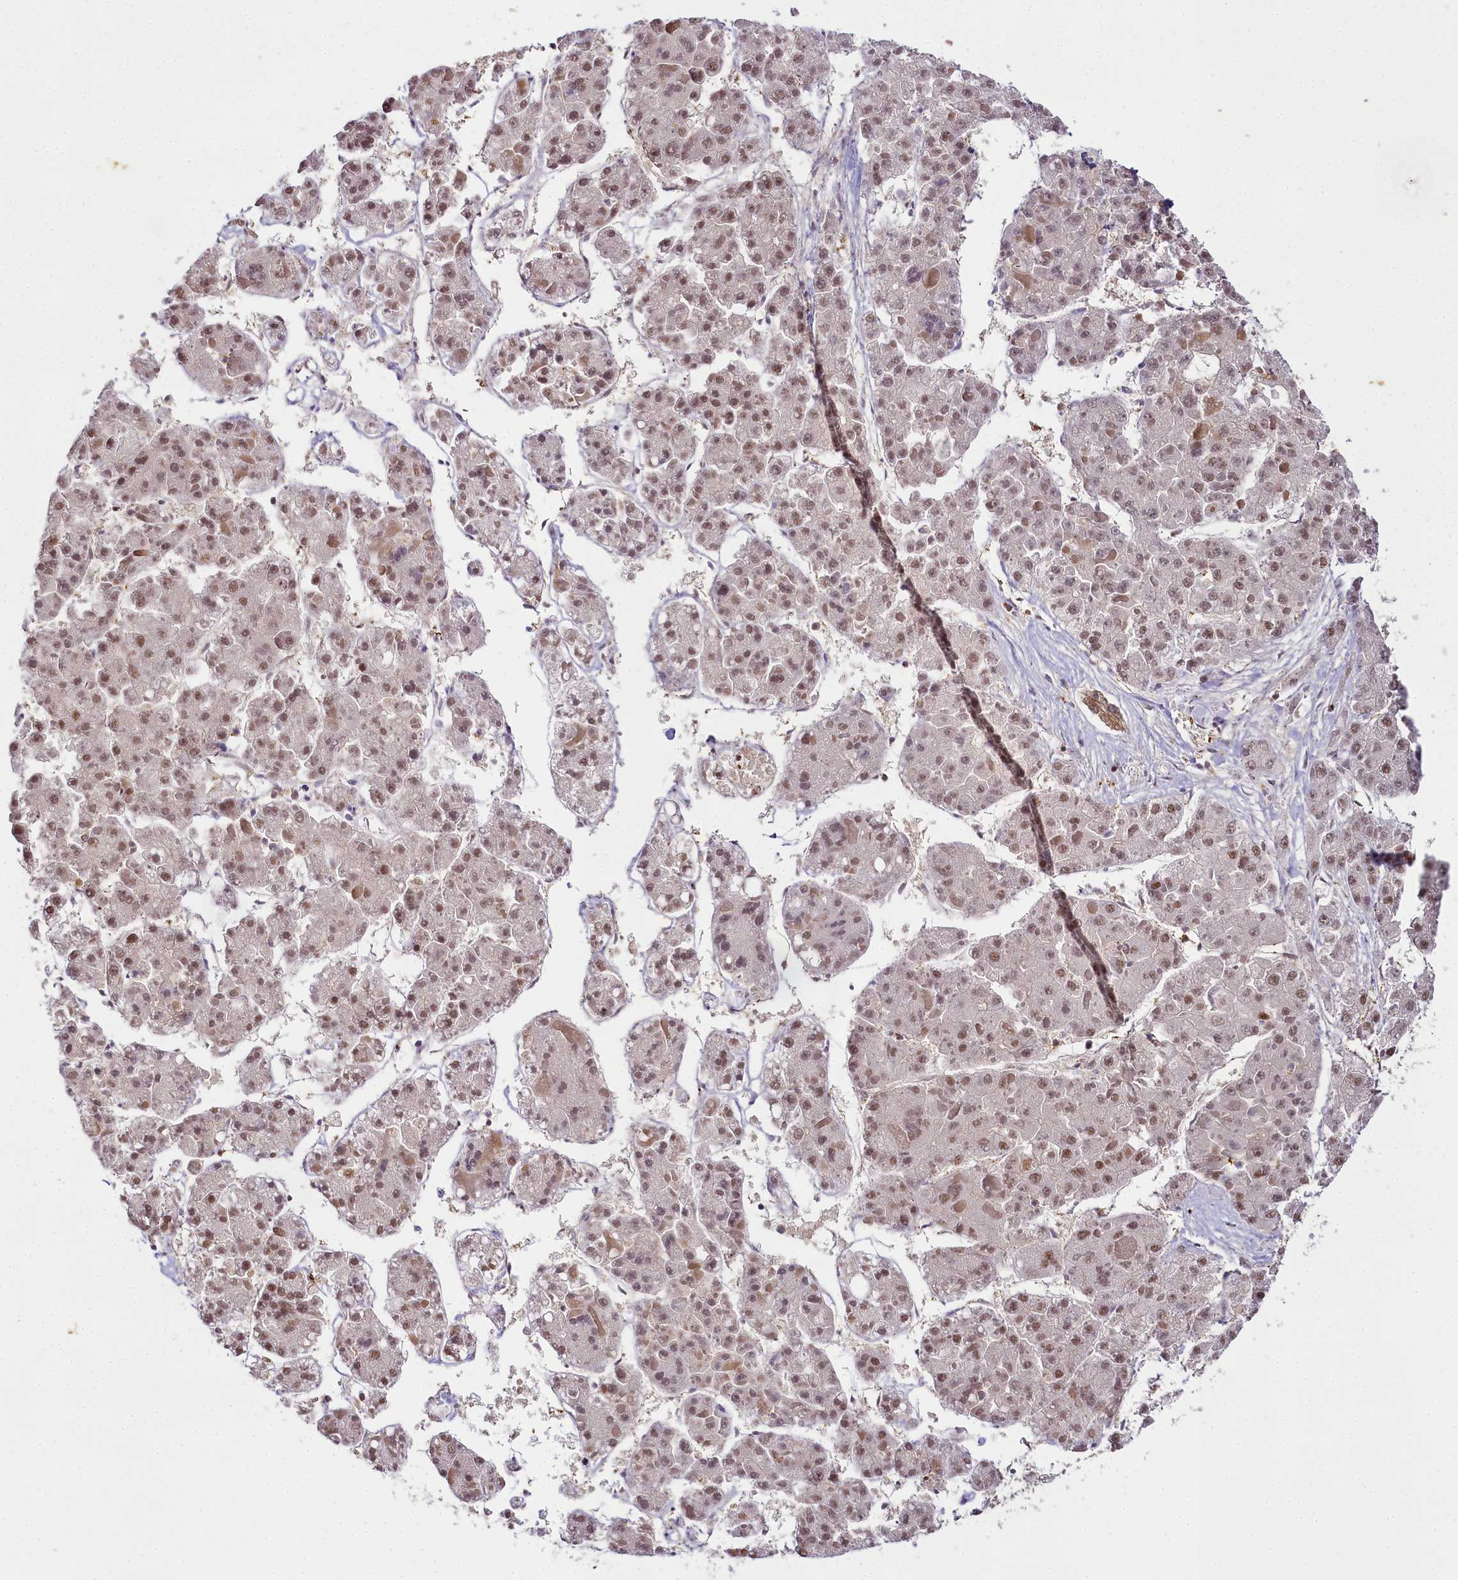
{"staining": {"intensity": "moderate", "quantity": ">75%", "location": "nuclear"}, "tissue": "liver cancer", "cell_type": "Tumor cells", "image_type": "cancer", "snomed": [{"axis": "morphology", "description": "Carcinoma, Hepatocellular, NOS"}, {"axis": "topography", "description": "Liver"}], "caption": "High-power microscopy captured an IHC image of liver cancer (hepatocellular carcinoma), revealing moderate nuclear staining in approximately >75% of tumor cells.", "gene": "PPP4C", "patient": {"sex": "female", "age": 73}}